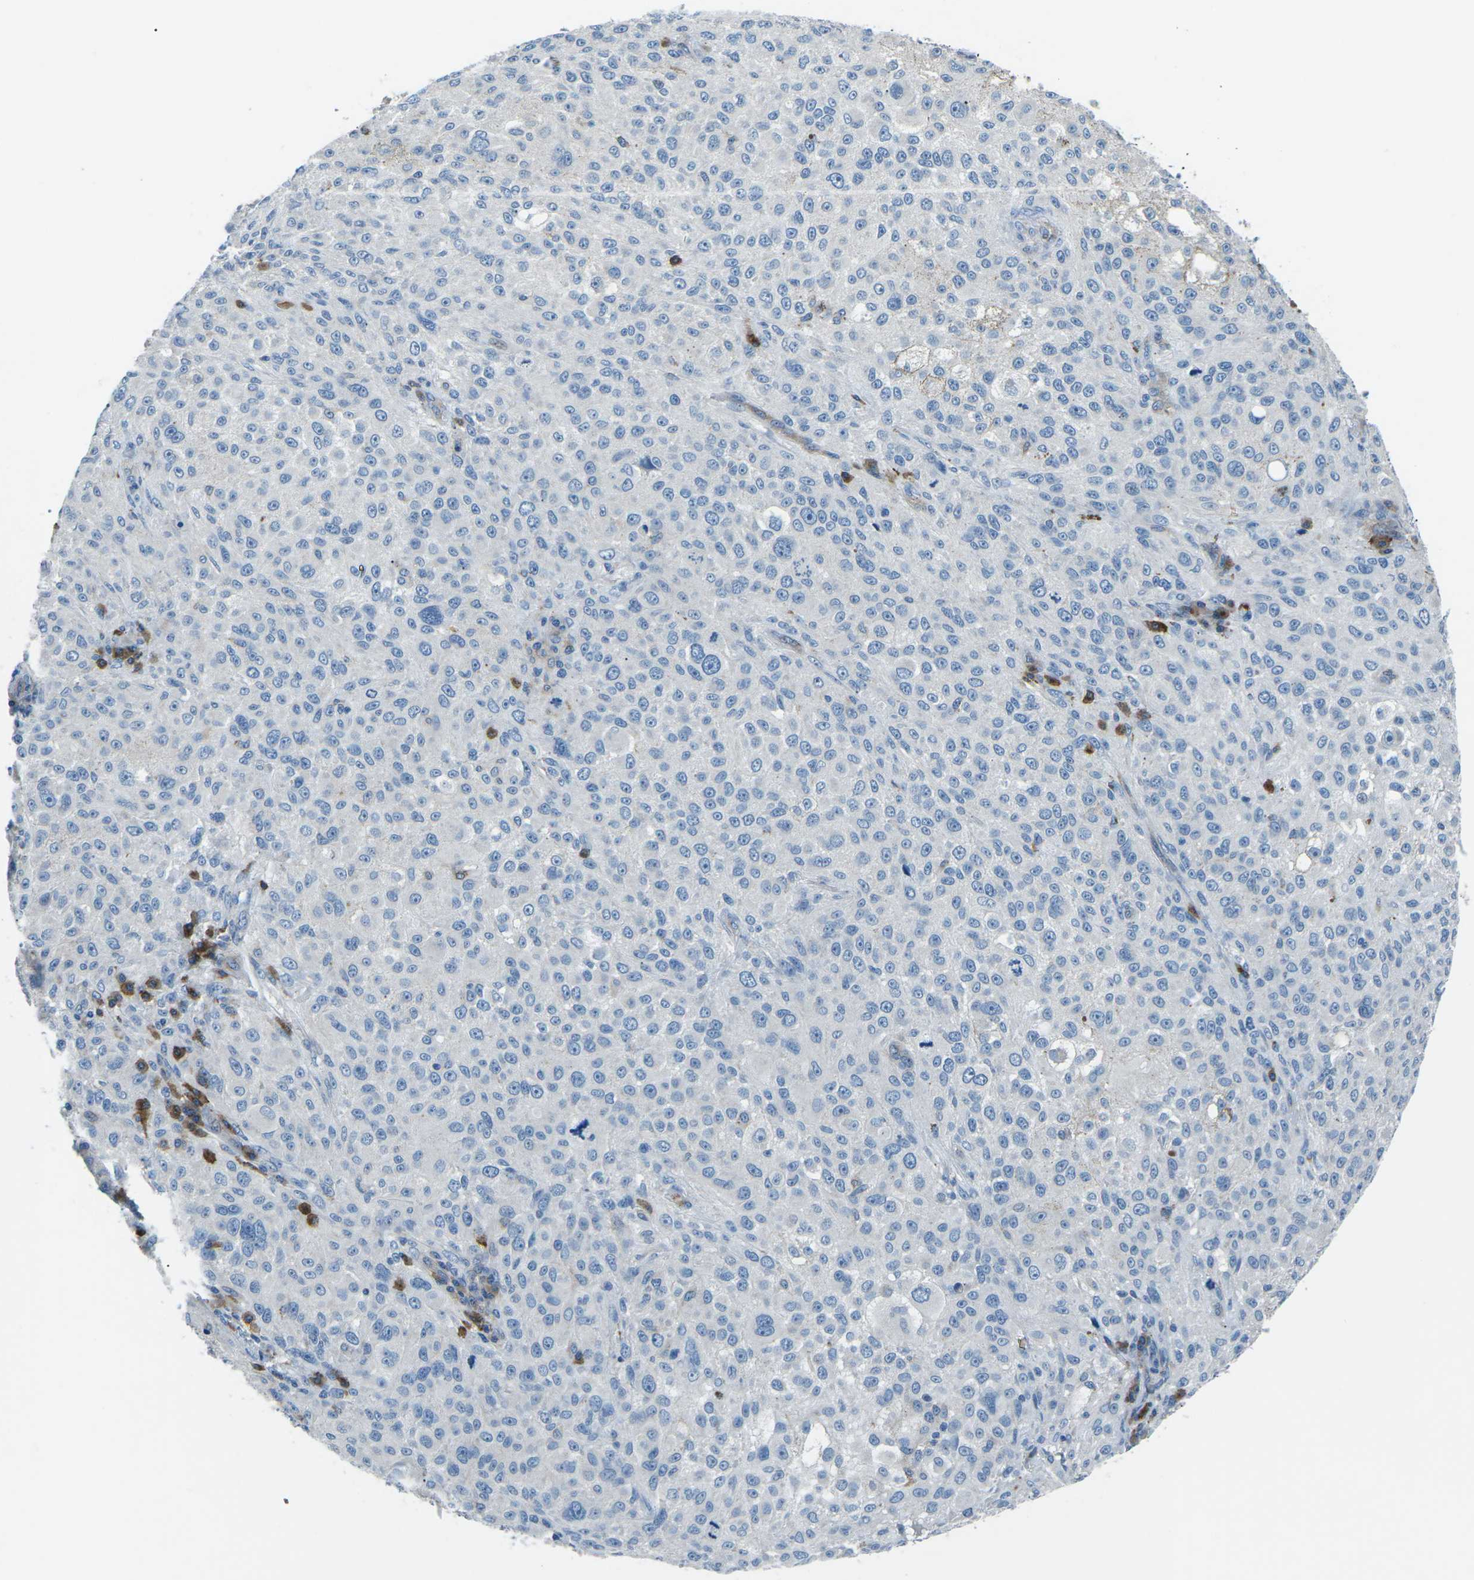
{"staining": {"intensity": "negative", "quantity": "none", "location": "none"}, "tissue": "melanoma", "cell_type": "Tumor cells", "image_type": "cancer", "snomed": [{"axis": "morphology", "description": "Necrosis, NOS"}, {"axis": "morphology", "description": "Malignant melanoma, NOS"}, {"axis": "topography", "description": "Skin"}], "caption": "Tumor cells show no significant positivity in melanoma.", "gene": "CD1D", "patient": {"sex": "female", "age": 87}}